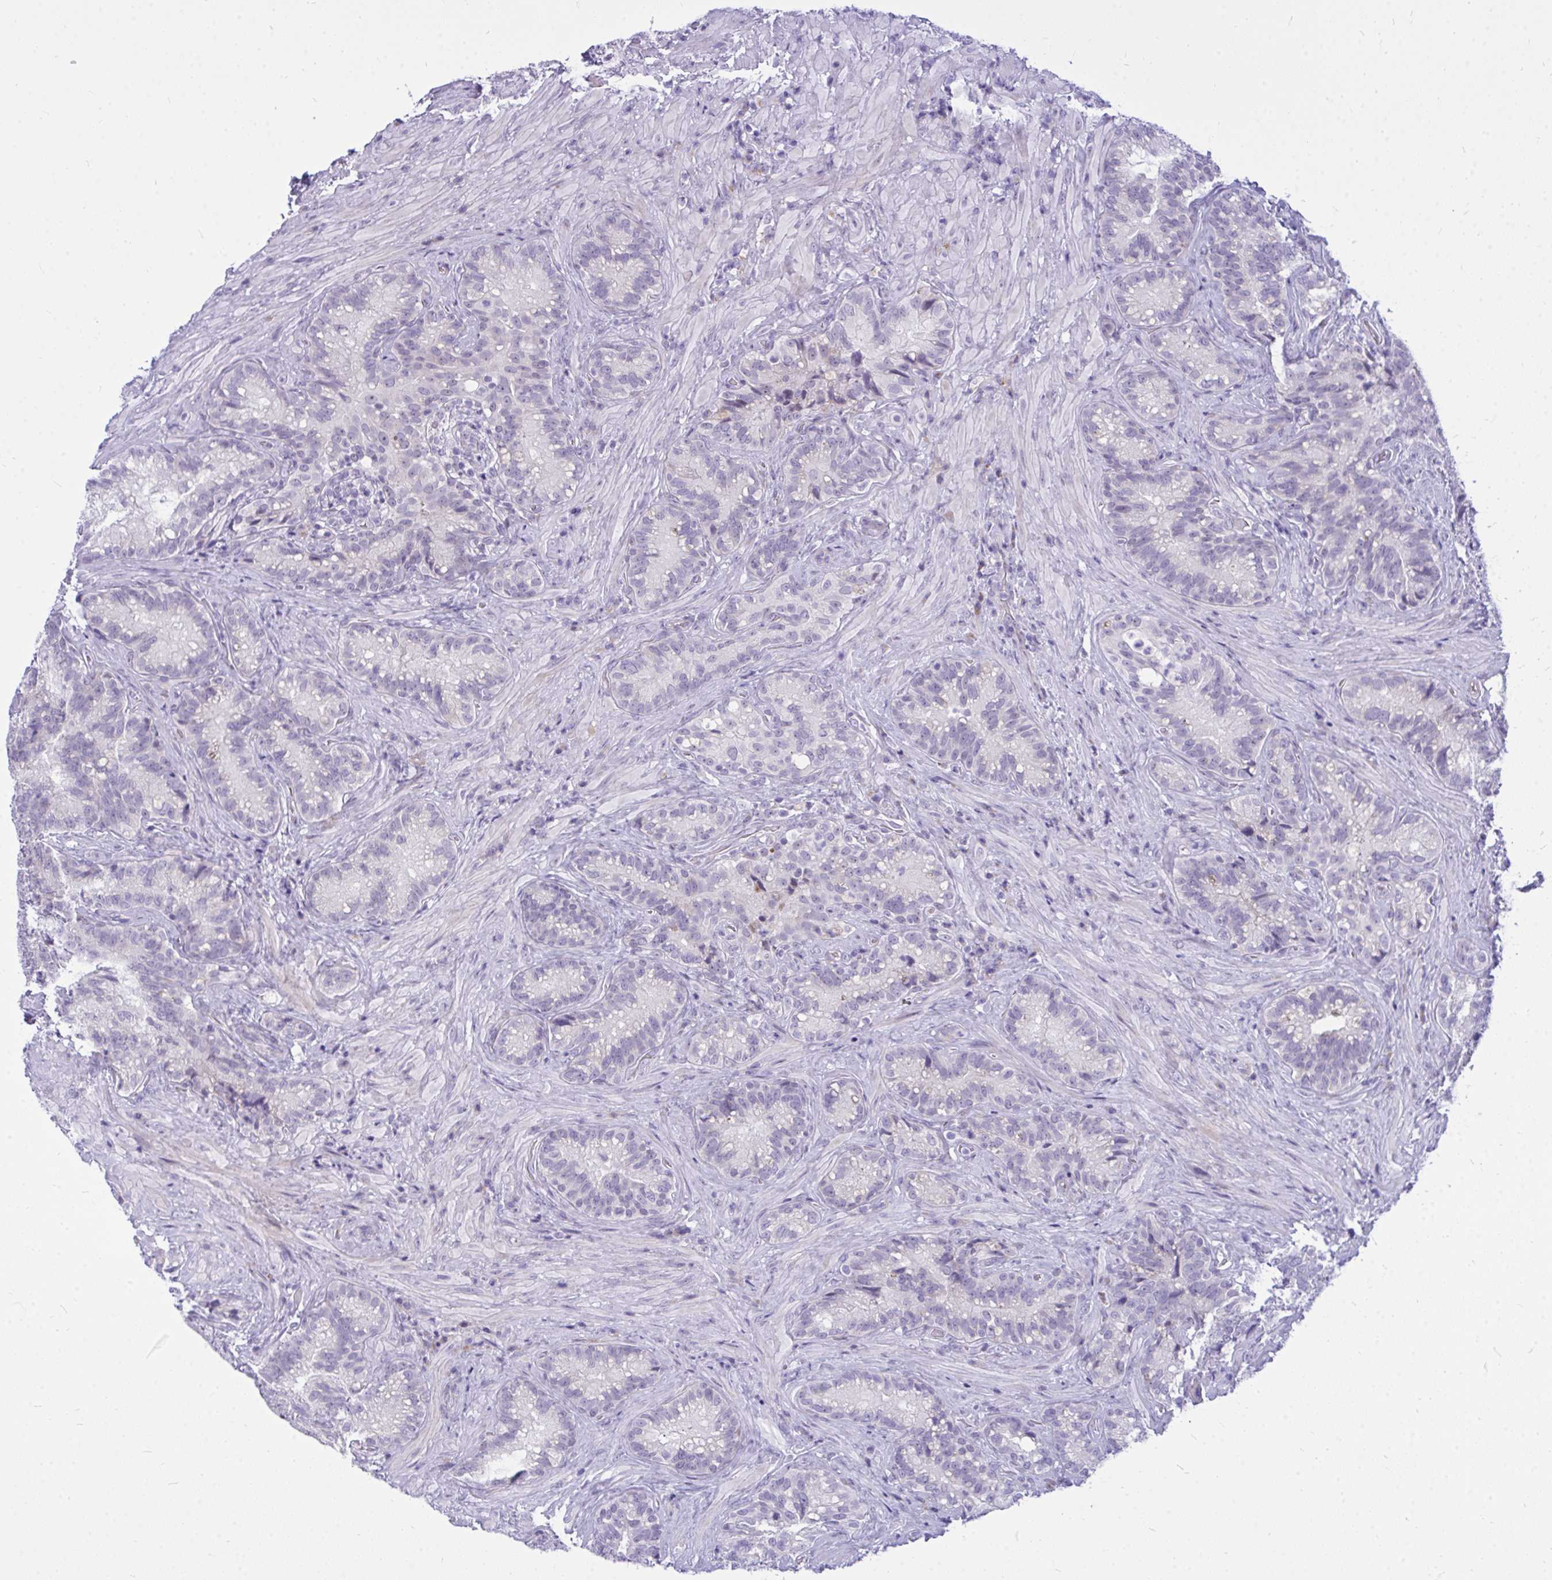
{"staining": {"intensity": "negative", "quantity": "none", "location": "none"}, "tissue": "seminal vesicle", "cell_type": "Glandular cells", "image_type": "normal", "snomed": [{"axis": "morphology", "description": "Normal tissue, NOS"}, {"axis": "topography", "description": "Seminal veicle"}], "caption": "Glandular cells are negative for protein expression in normal human seminal vesicle. (IHC, brightfield microscopy, high magnification).", "gene": "ZSCAN25", "patient": {"sex": "male", "age": 68}}